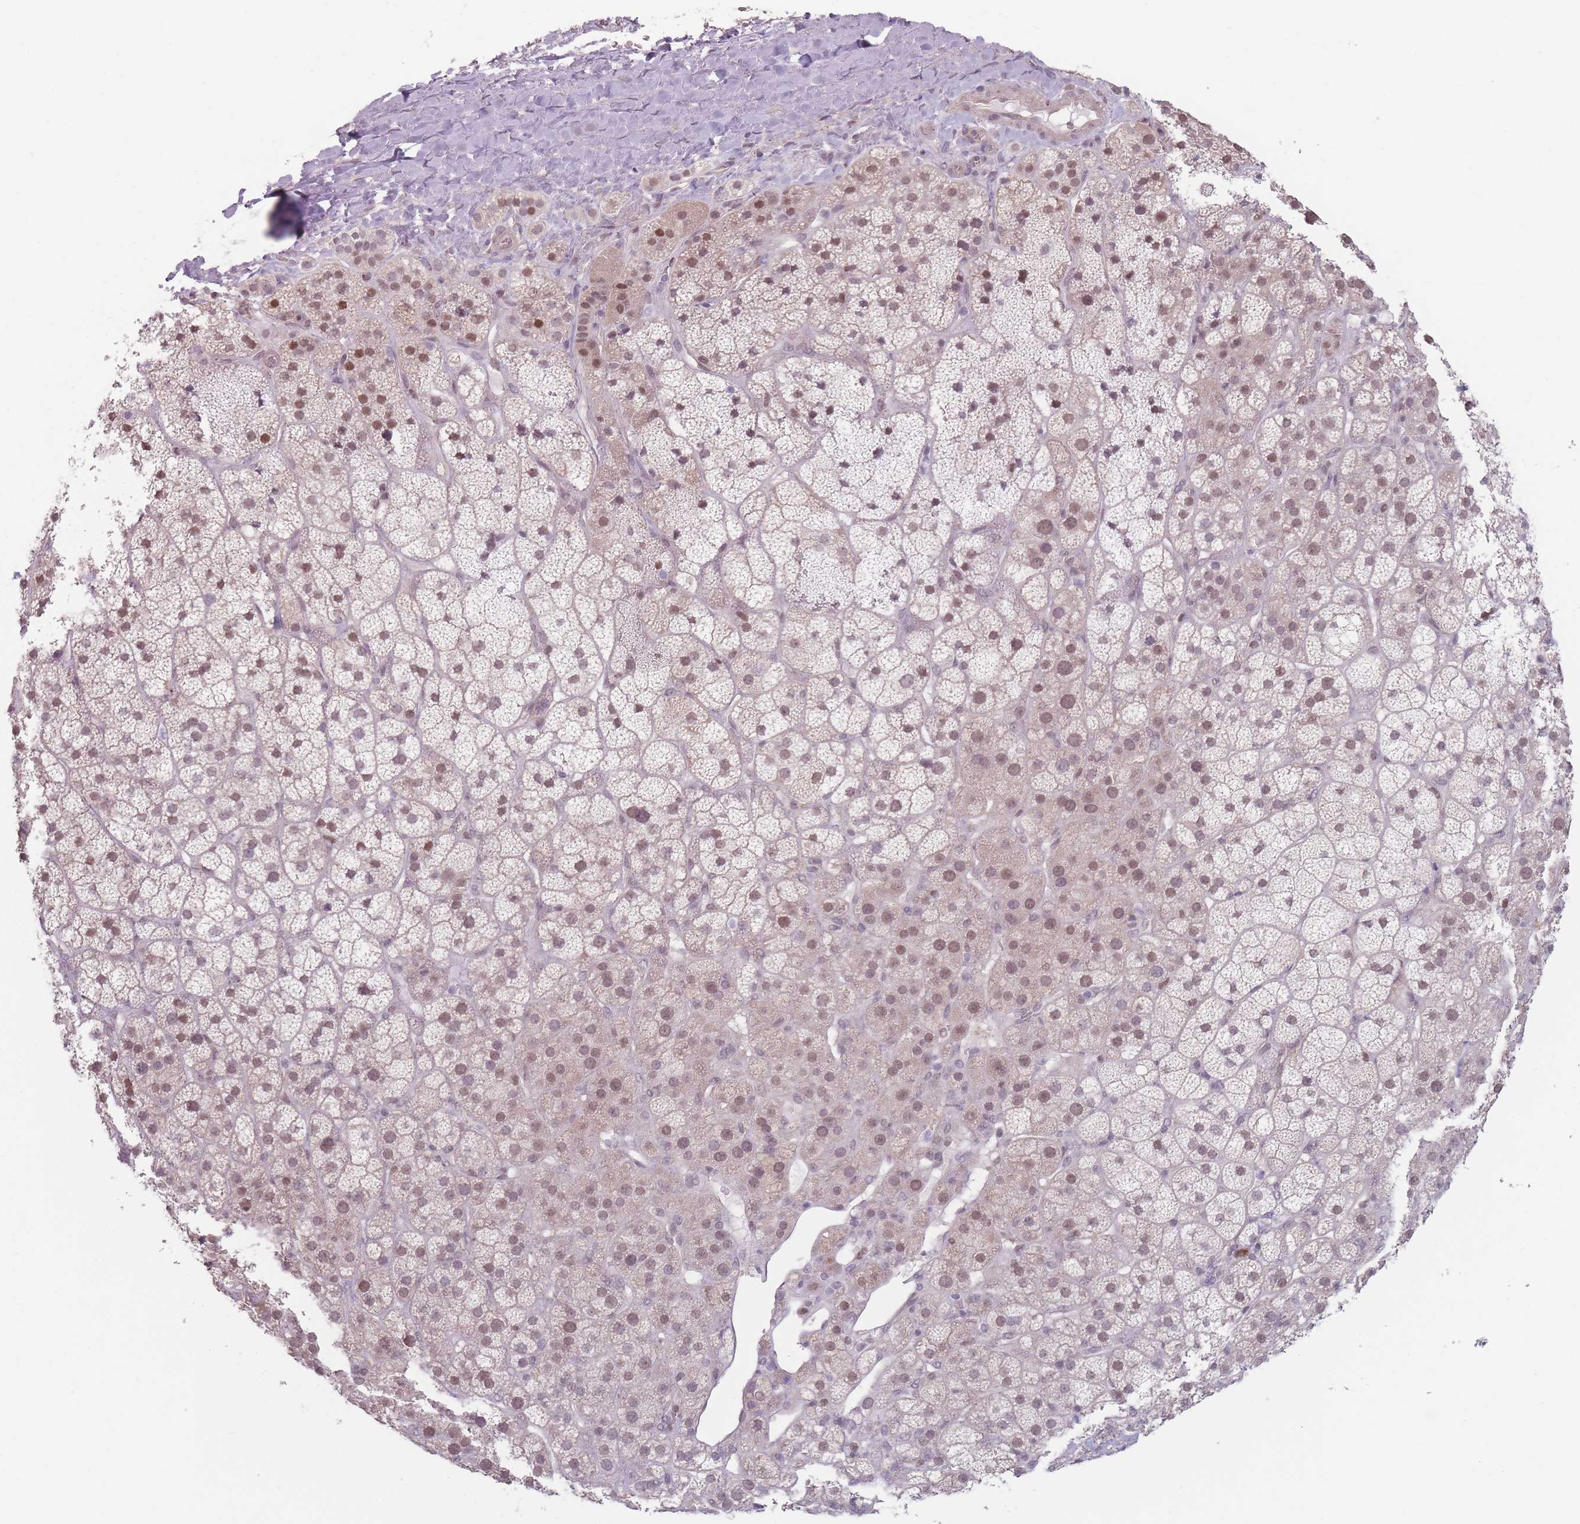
{"staining": {"intensity": "moderate", "quantity": ">75%", "location": "nuclear"}, "tissue": "adrenal gland", "cell_type": "Glandular cells", "image_type": "normal", "snomed": [{"axis": "morphology", "description": "Normal tissue, NOS"}, {"axis": "topography", "description": "Adrenal gland"}], "caption": "A brown stain shows moderate nuclear positivity of a protein in glandular cells of benign adrenal gland. (brown staining indicates protein expression, while blue staining denotes nuclei).", "gene": "SH3BGRL2", "patient": {"sex": "female", "age": 70}}